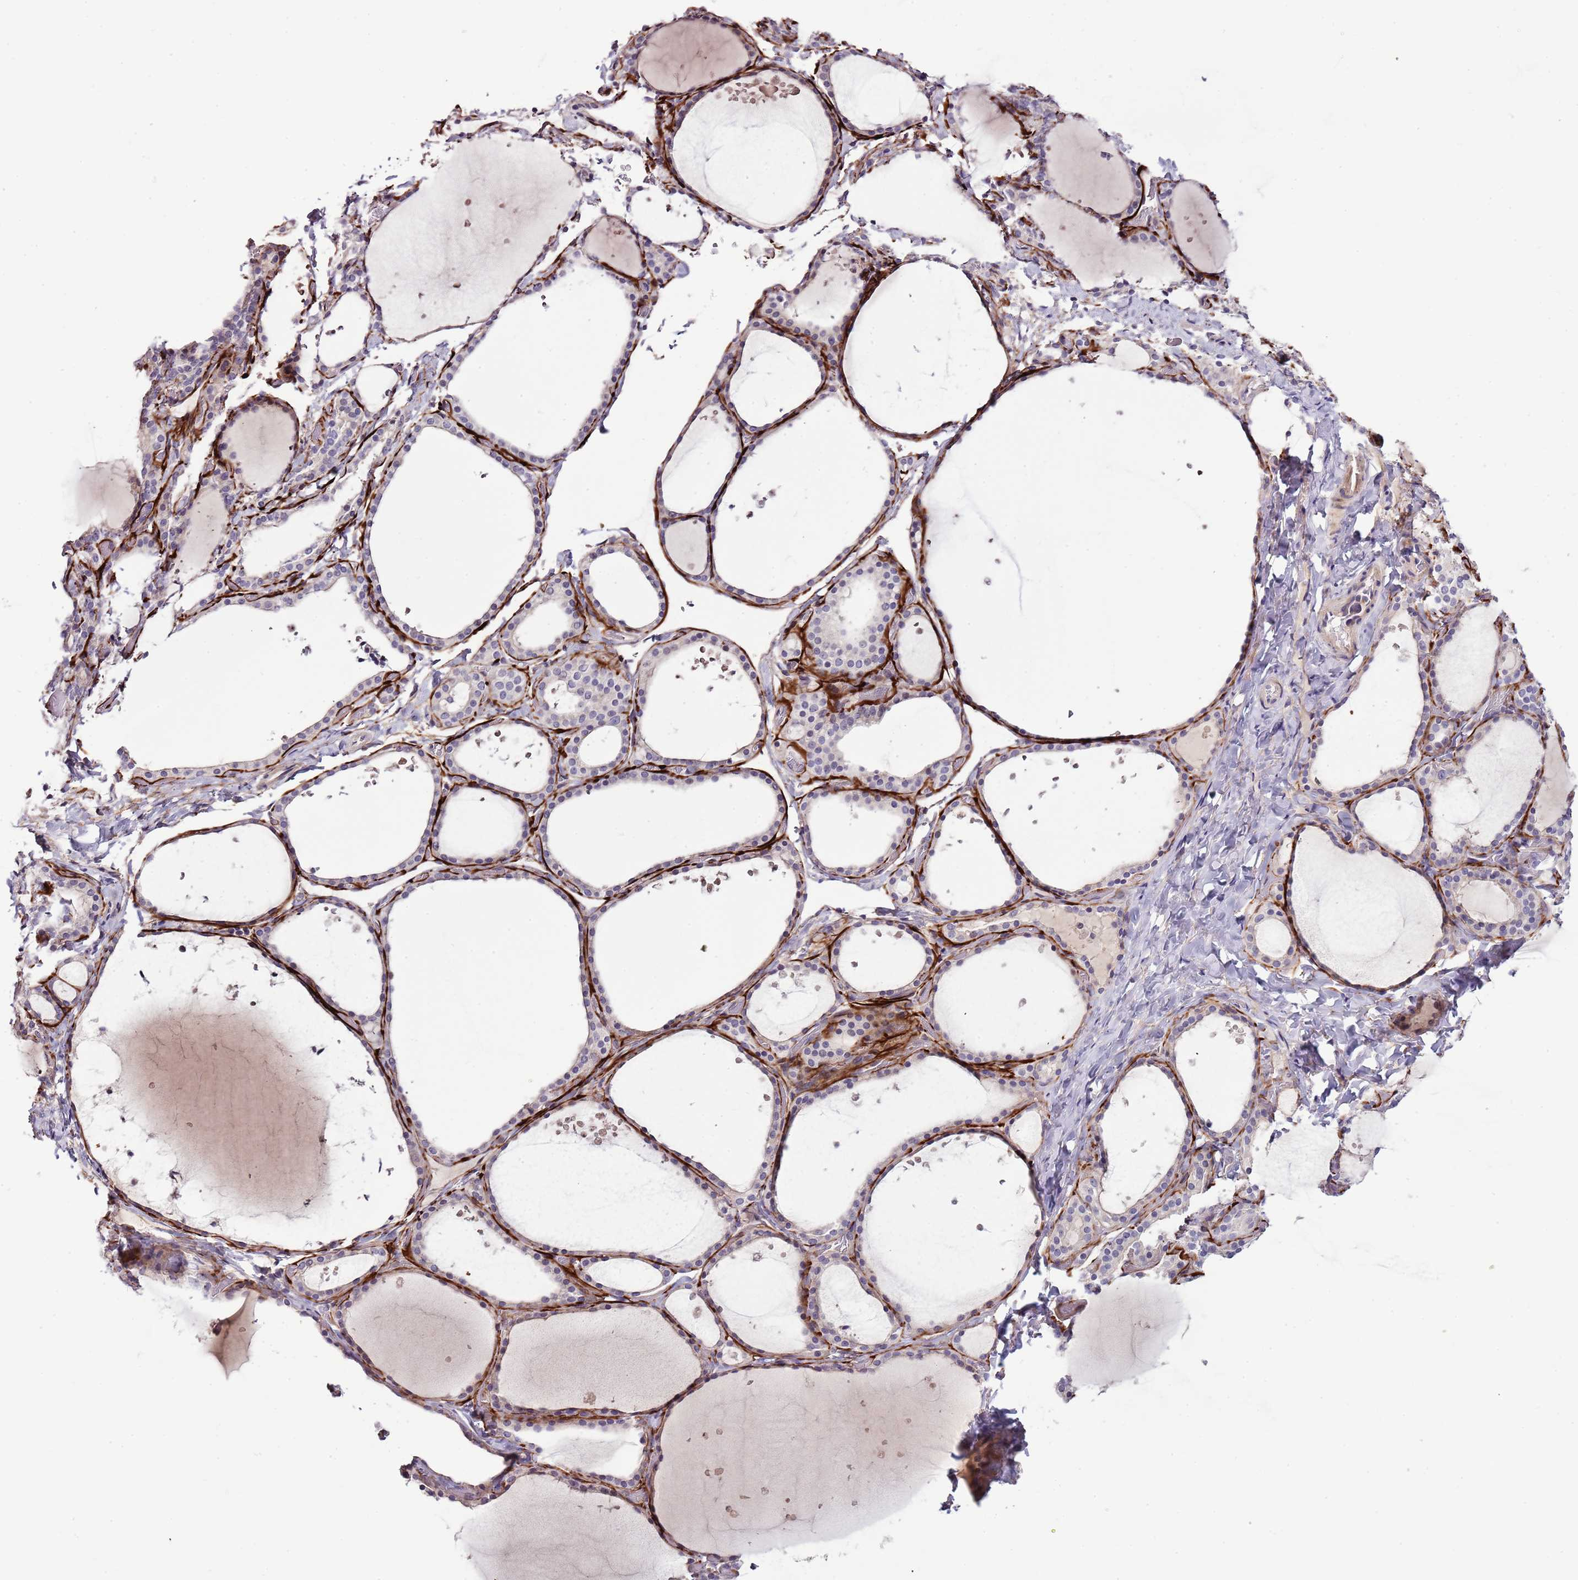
{"staining": {"intensity": "weak", "quantity": "<25%", "location": "cytoplasmic/membranous"}, "tissue": "thyroid gland", "cell_type": "Glandular cells", "image_type": "normal", "snomed": [{"axis": "morphology", "description": "Normal tissue, NOS"}, {"axis": "topography", "description": "Thyroid gland"}], "caption": "An immunohistochemistry micrograph of normal thyroid gland is shown. There is no staining in glandular cells of thyroid gland.", "gene": "NKX2", "patient": {"sex": "female", "age": 44}}